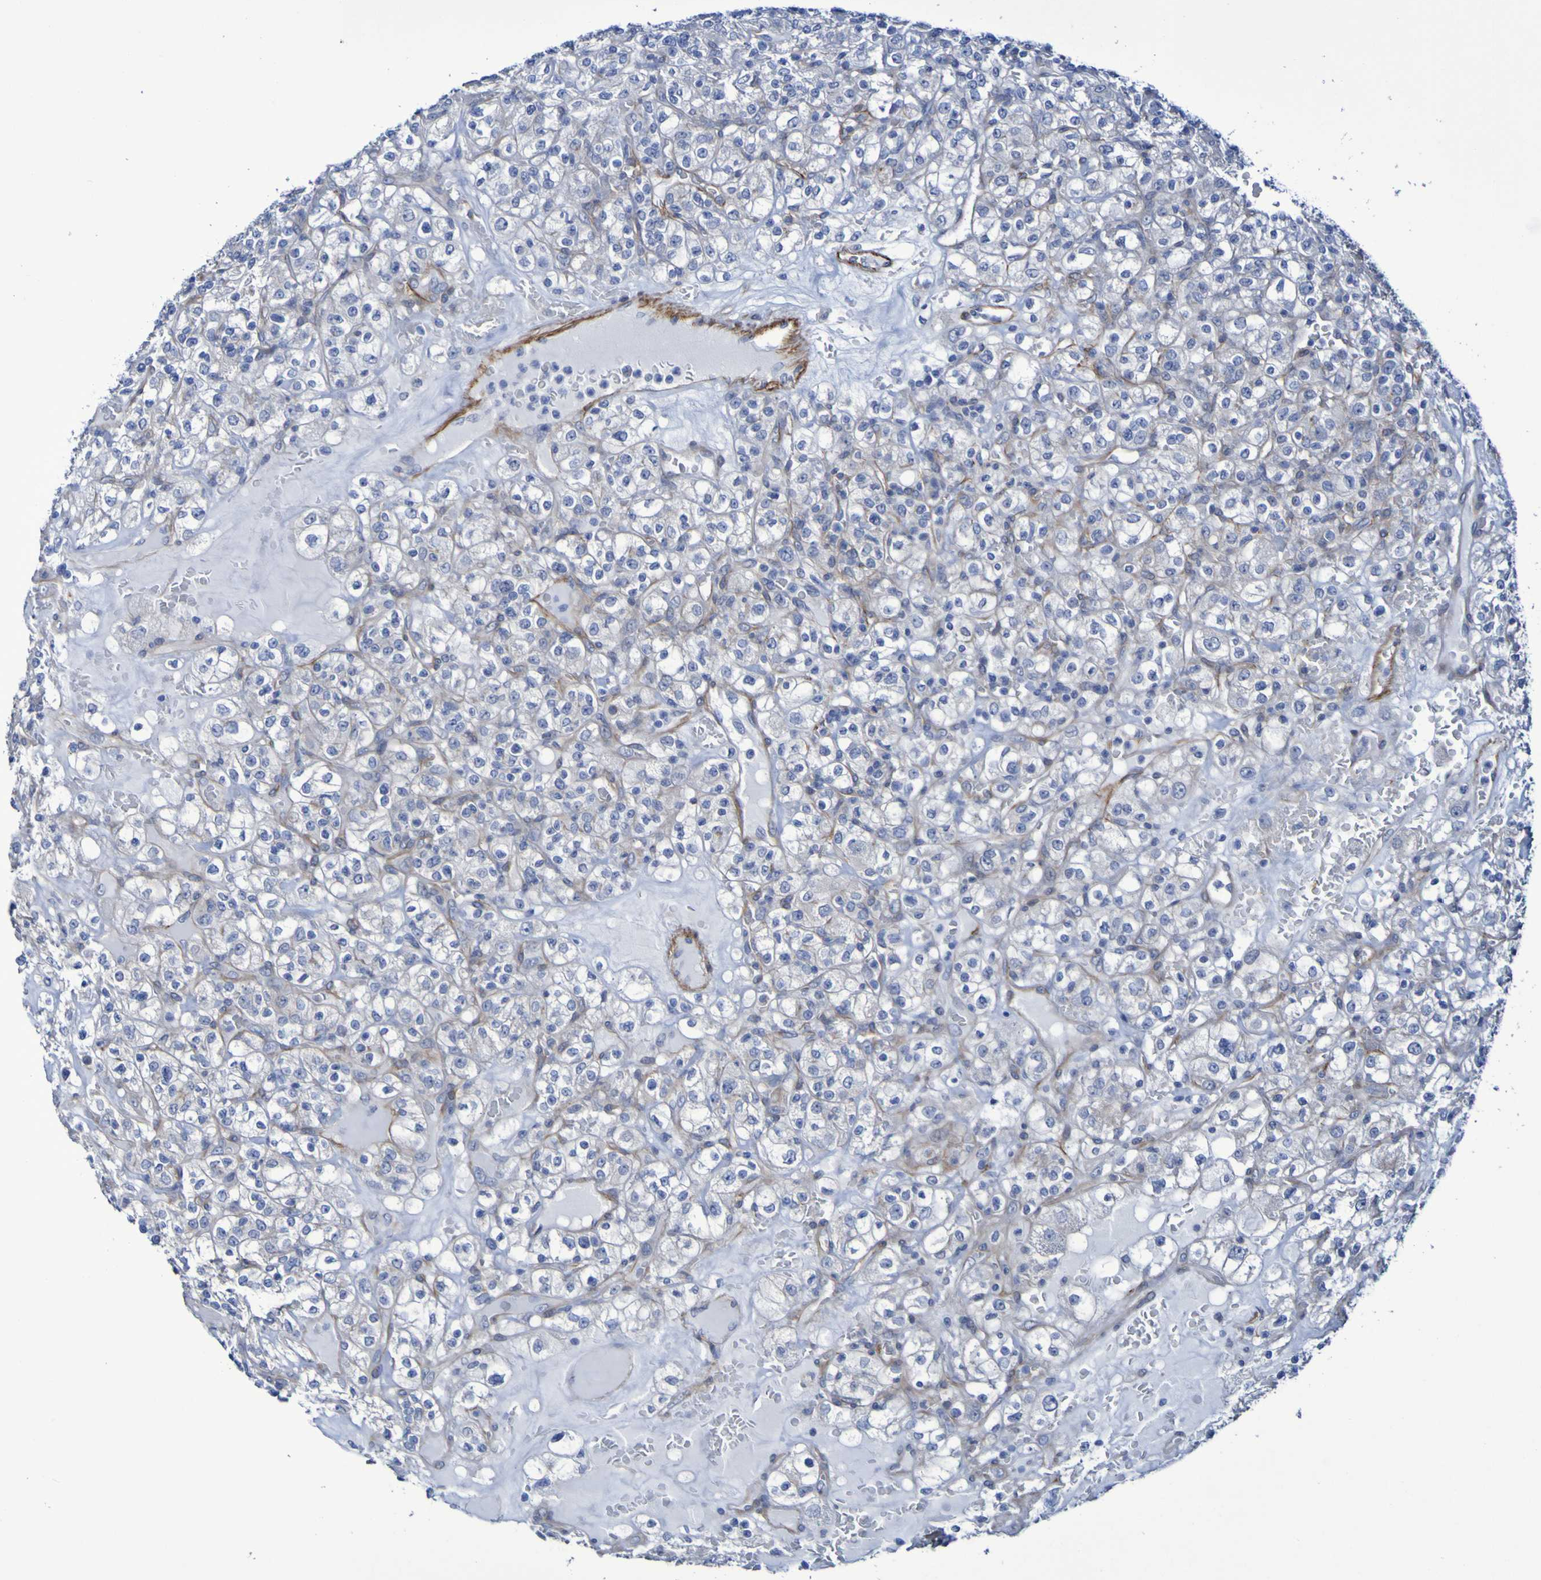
{"staining": {"intensity": "negative", "quantity": "none", "location": "none"}, "tissue": "renal cancer", "cell_type": "Tumor cells", "image_type": "cancer", "snomed": [{"axis": "morphology", "description": "Normal tissue, NOS"}, {"axis": "morphology", "description": "Adenocarcinoma, NOS"}, {"axis": "topography", "description": "Kidney"}], "caption": "The image demonstrates no staining of tumor cells in adenocarcinoma (renal). Nuclei are stained in blue.", "gene": "LPP", "patient": {"sex": "female", "age": 72}}